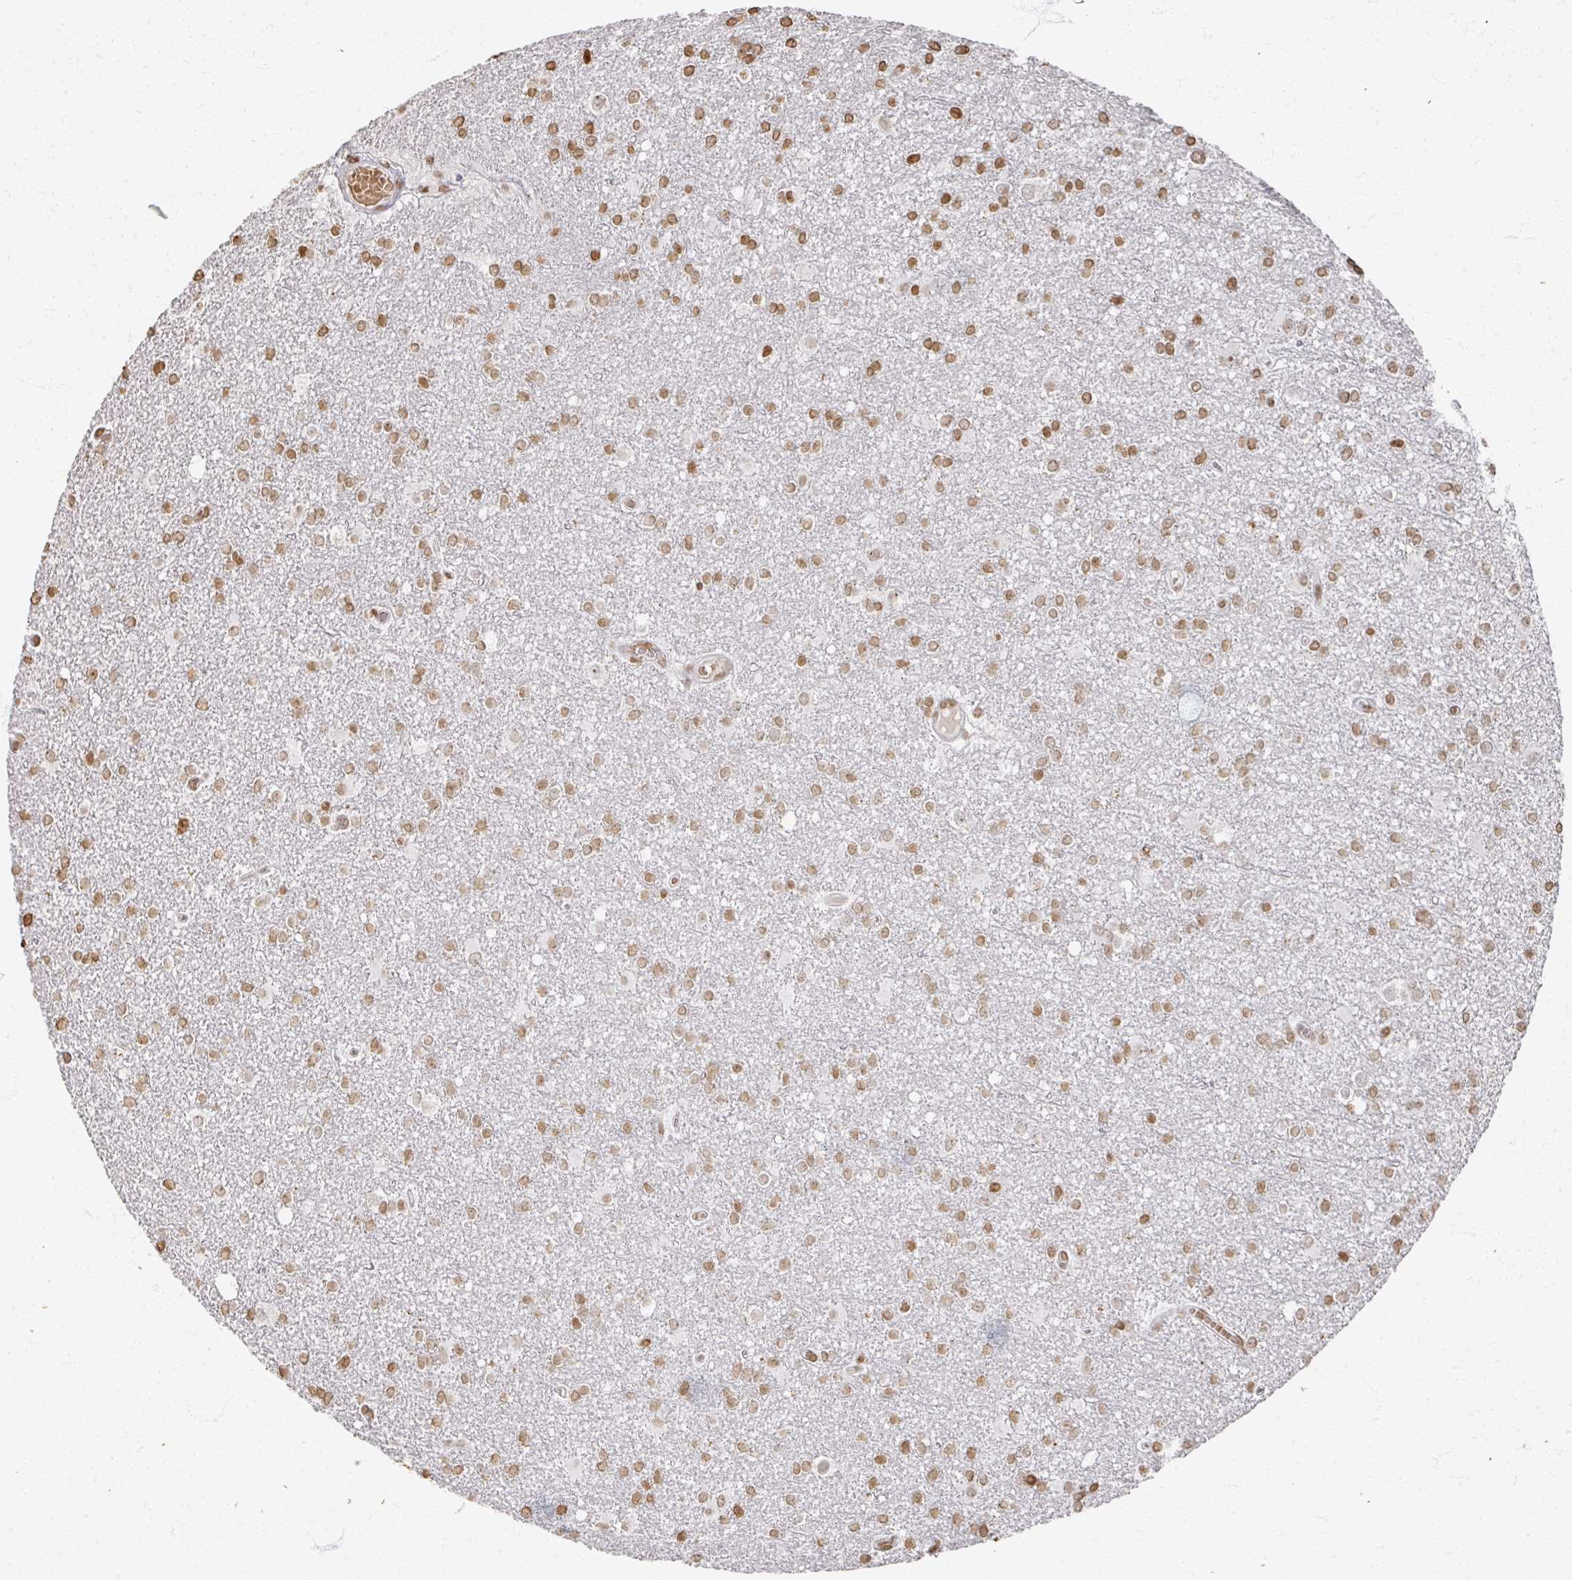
{"staining": {"intensity": "moderate", "quantity": ">75%", "location": "nuclear"}, "tissue": "glioma", "cell_type": "Tumor cells", "image_type": "cancer", "snomed": [{"axis": "morphology", "description": "Glioma, malignant, High grade"}, {"axis": "topography", "description": "Brain"}], "caption": "Tumor cells reveal medium levels of moderate nuclear expression in about >75% of cells in glioma. (Stains: DAB (3,3'-diaminobenzidine) in brown, nuclei in blue, Microscopy: brightfield microscopy at high magnification).", "gene": "DCUN1D5", "patient": {"sex": "male", "age": 48}}